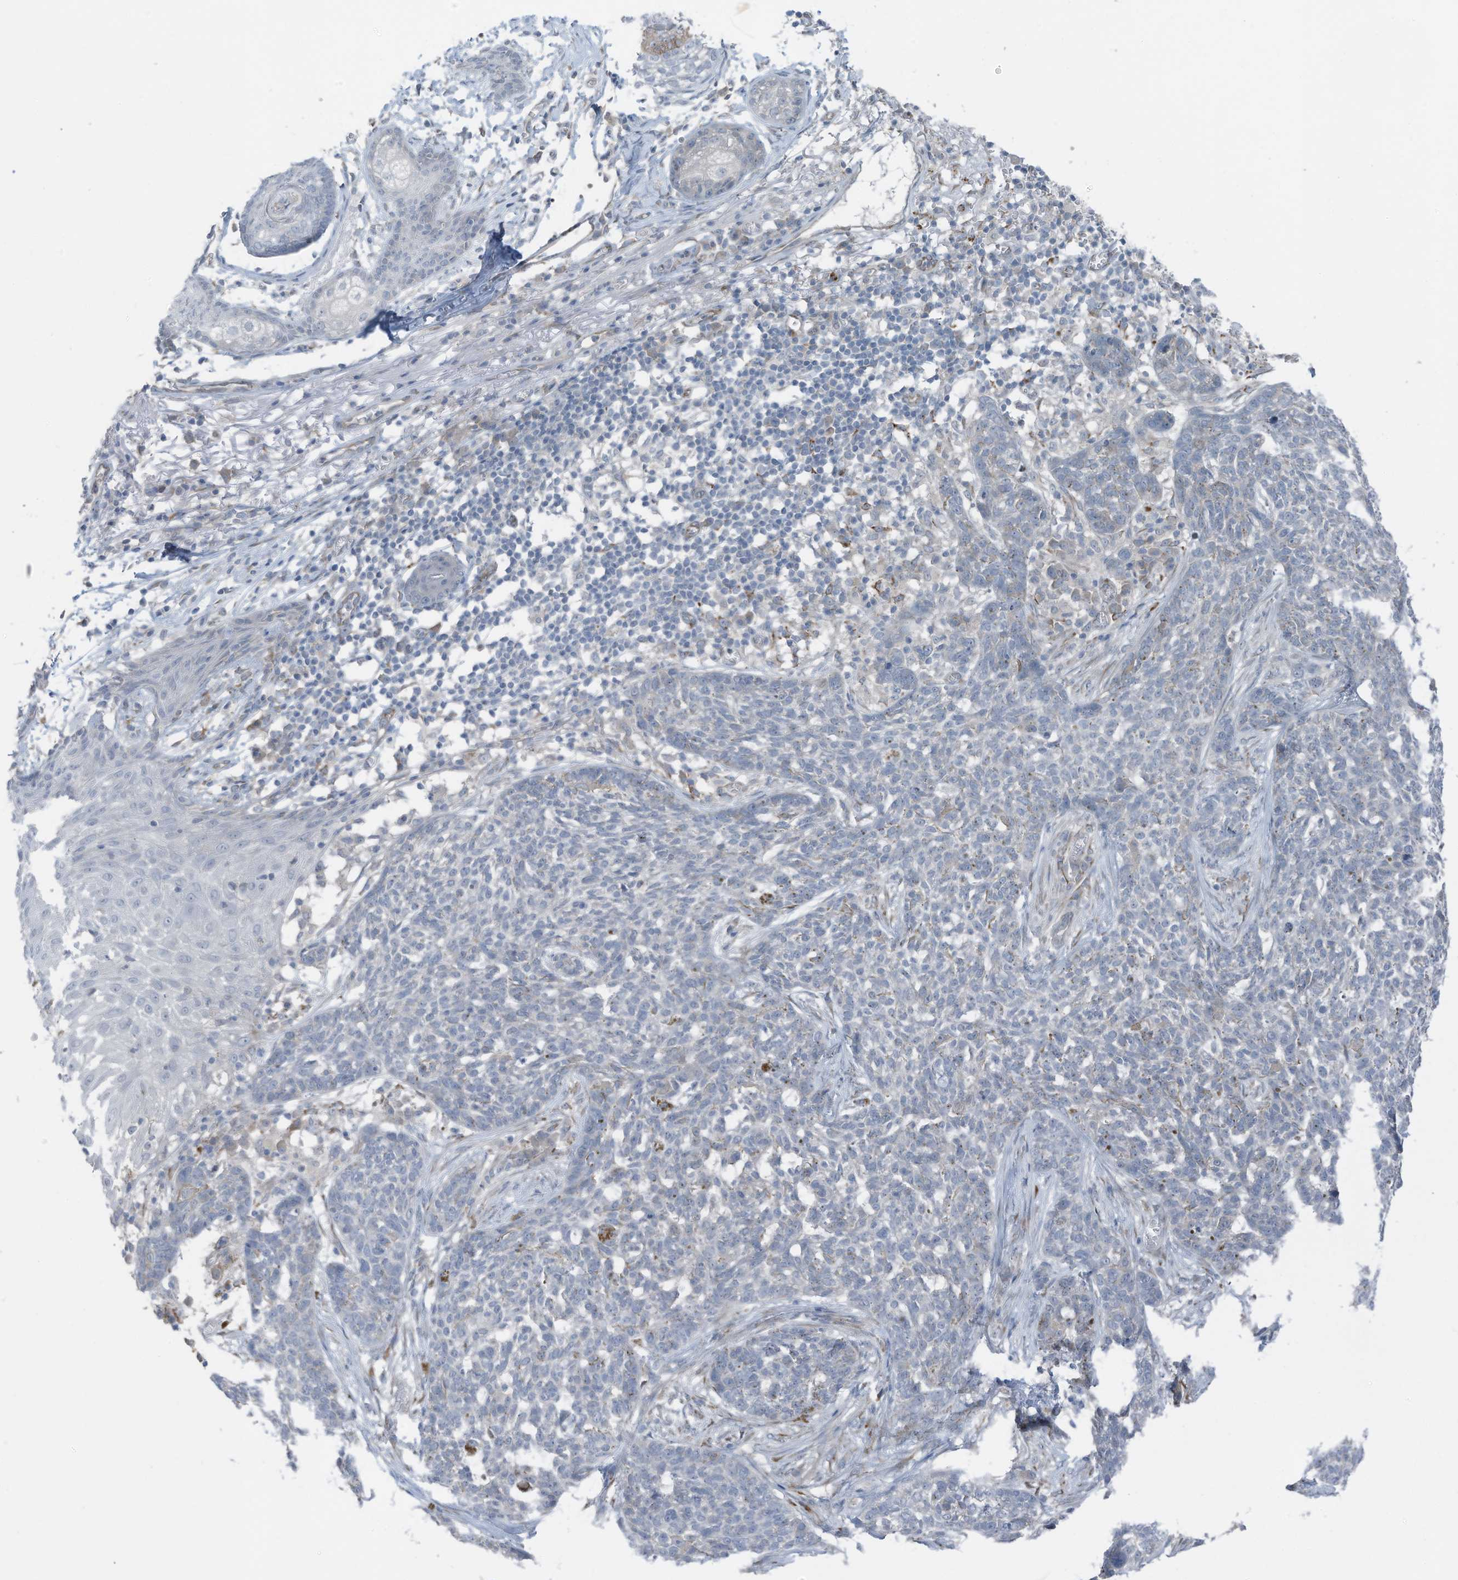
{"staining": {"intensity": "negative", "quantity": "none", "location": "none"}, "tissue": "skin cancer", "cell_type": "Tumor cells", "image_type": "cancer", "snomed": [{"axis": "morphology", "description": "Basal cell carcinoma"}, {"axis": "topography", "description": "Skin"}], "caption": "The photomicrograph exhibits no staining of tumor cells in skin cancer.", "gene": "ARHGEF33", "patient": {"sex": "male", "age": 85}}